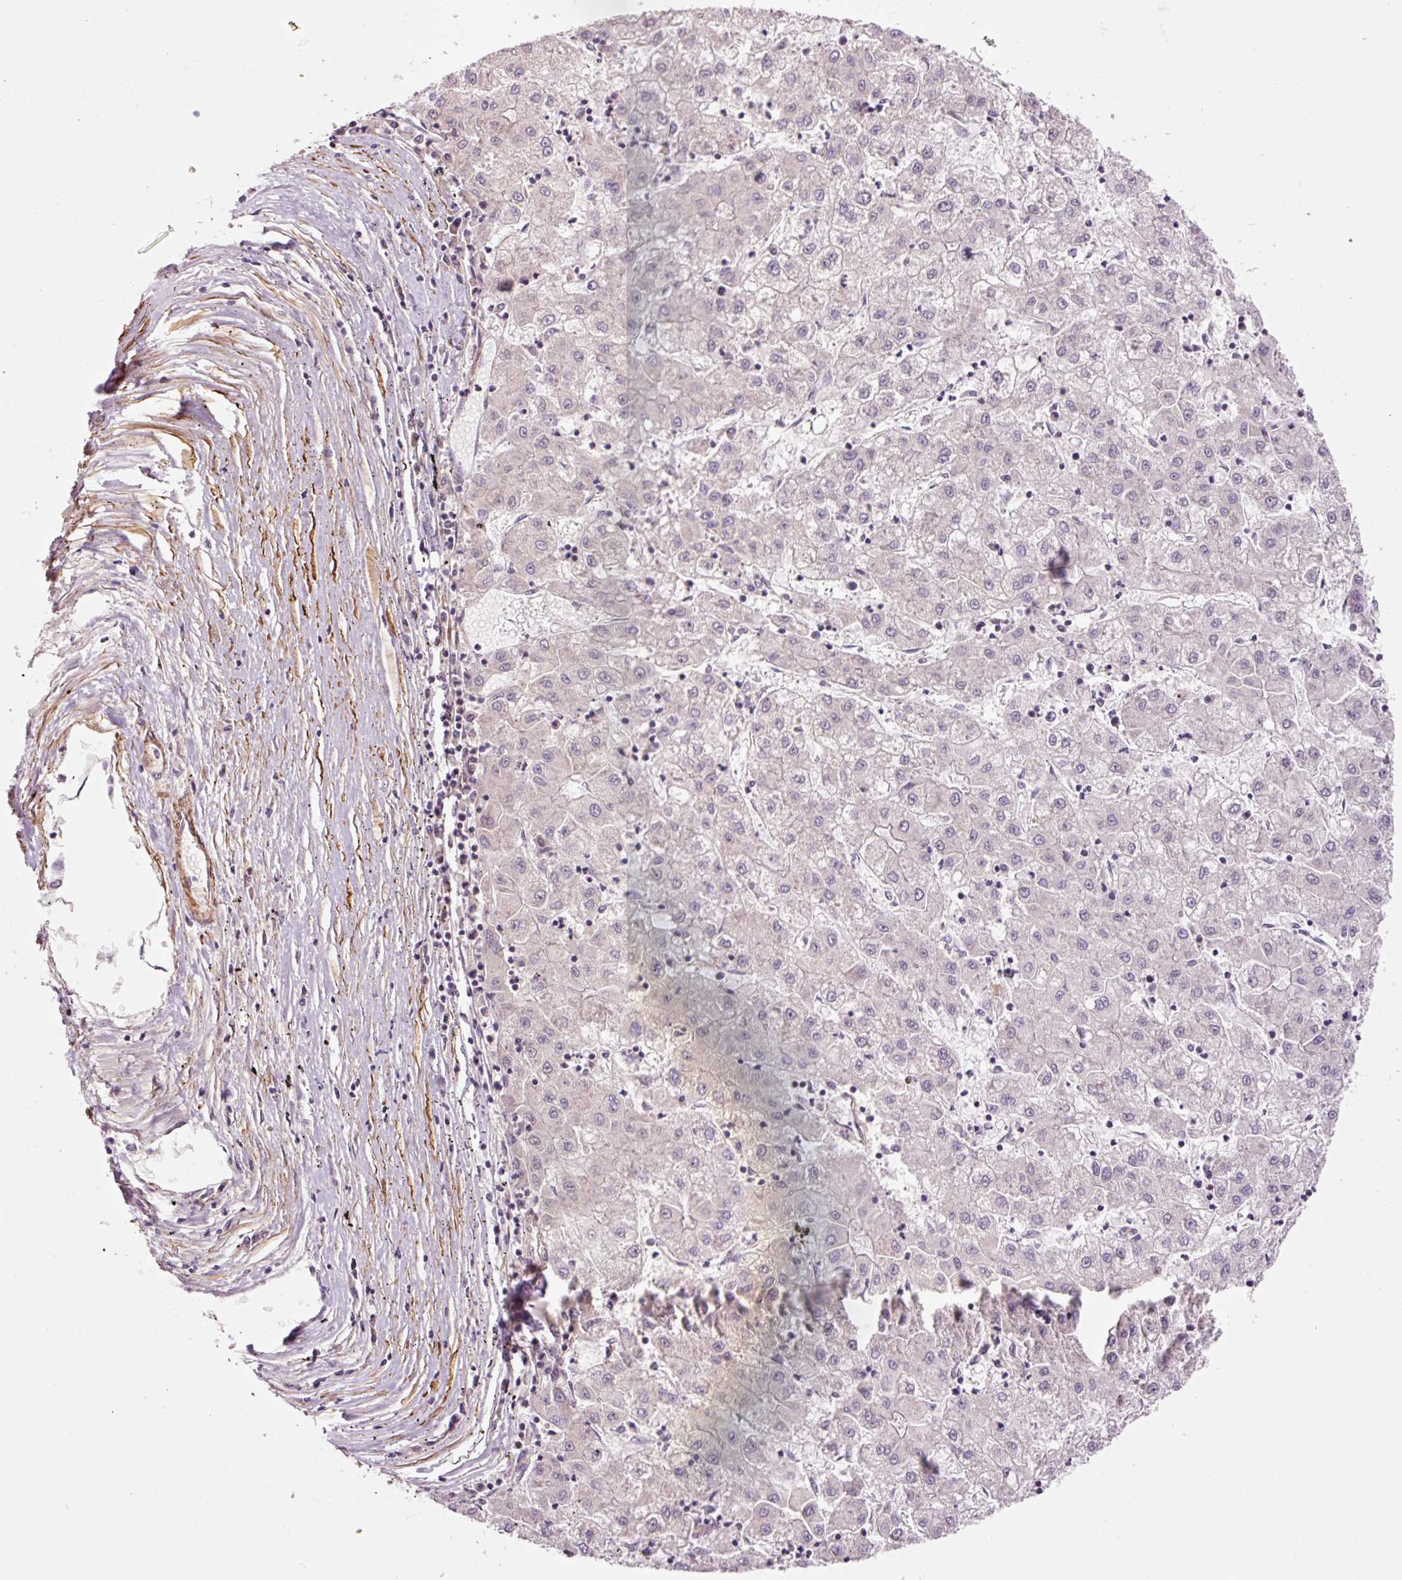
{"staining": {"intensity": "negative", "quantity": "none", "location": "none"}, "tissue": "liver cancer", "cell_type": "Tumor cells", "image_type": "cancer", "snomed": [{"axis": "morphology", "description": "Carcinoma, Hepatocellular, NOS"}, {"axis": "topography", "description": "Liver"}], "caption": "Immunohistochemistry photomicrograph of liver cancer stained for a protein (brown), which demonstrates no staining in tumor cells.", "gene": "ANKRD20A1", "patient": {"sex": "male", "age": 72}}